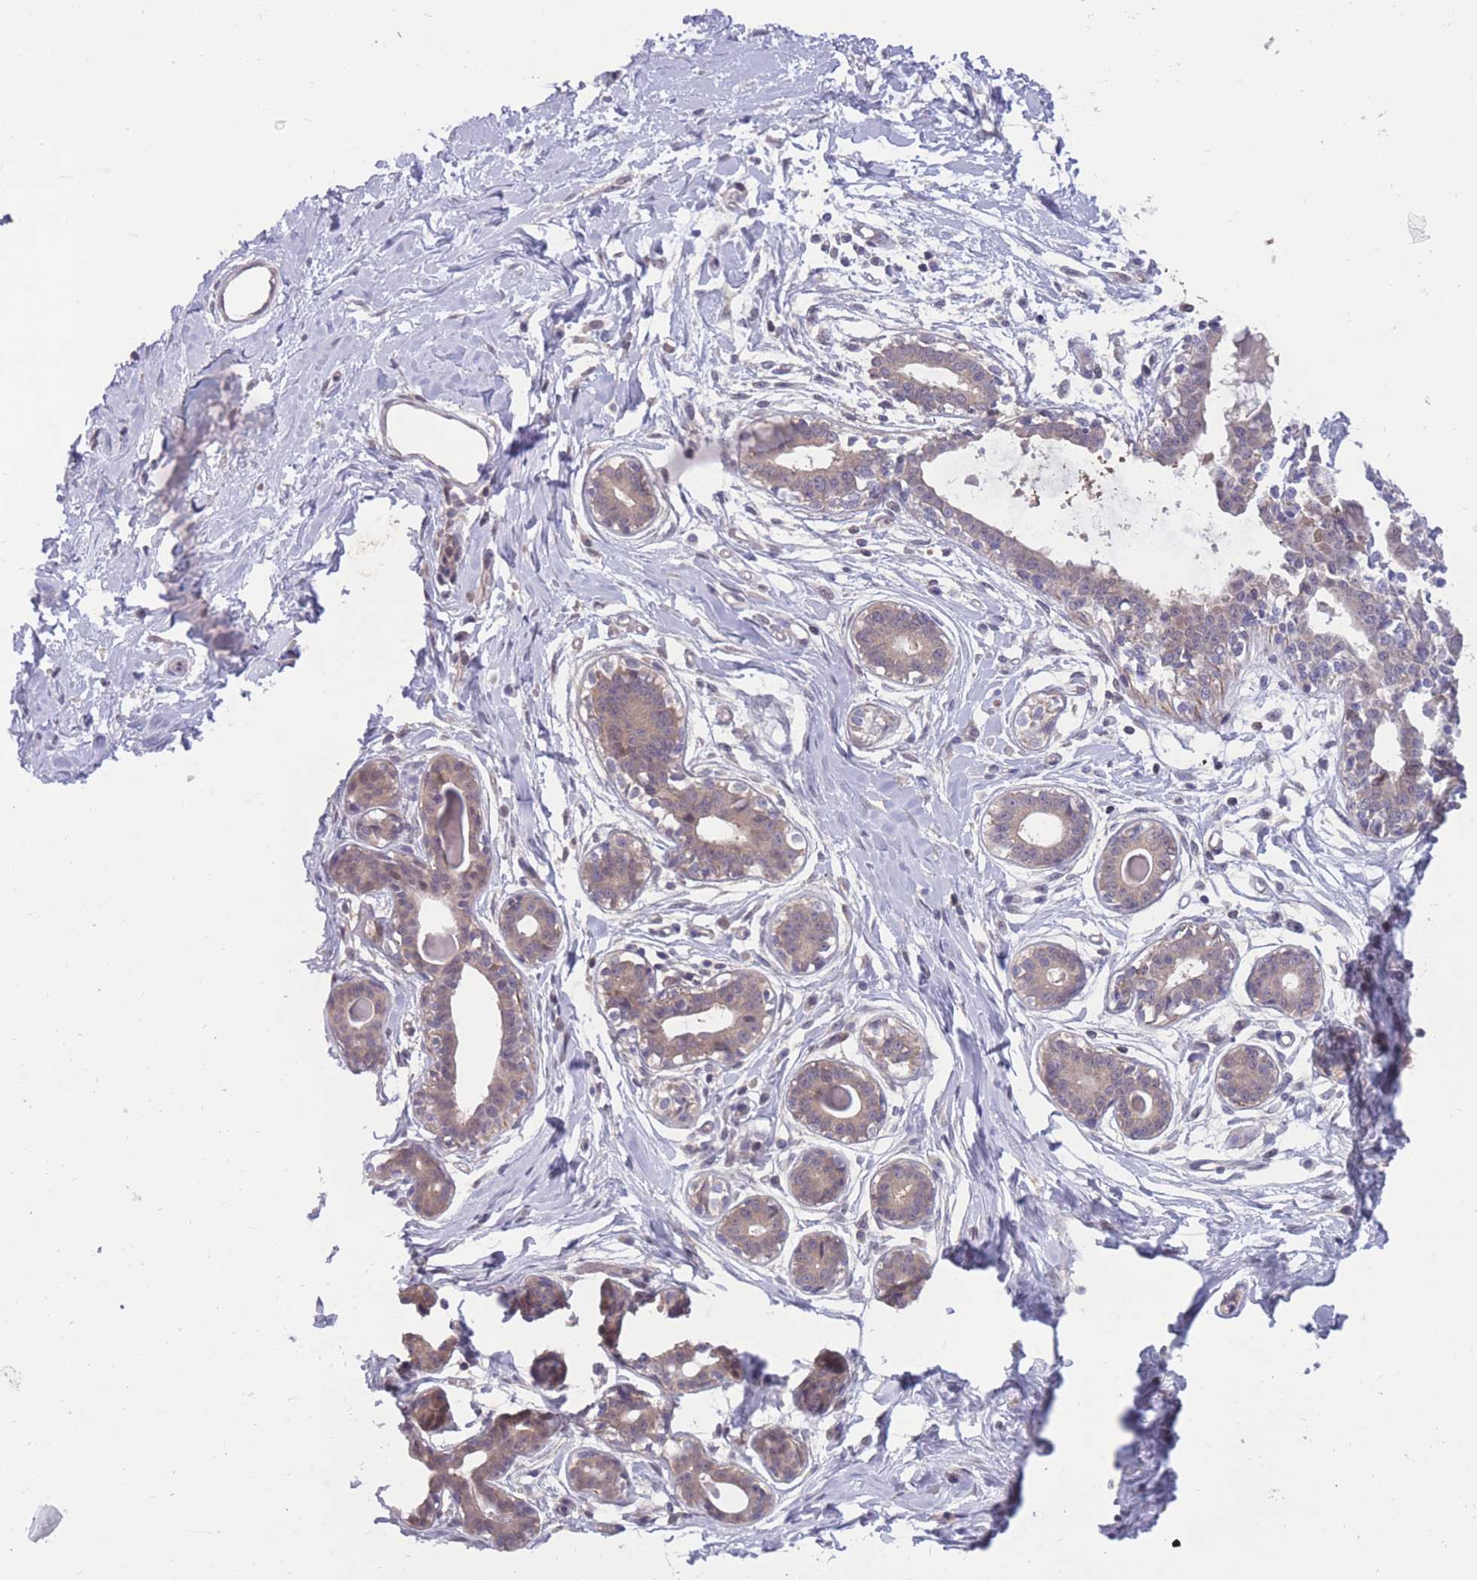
{"staining": {"intensity": "negative", "quantity": "none", "location": "none"}, "tissue": "breast", "cell_type": "Adipocytes", "image_type": "normal", "snomed": [{"axis": "morphology", "description": "Normal tissue, NOS"}, {"axis": "topography", "description": "Breast"}], "caption": "DAB (3,3'-diaminobenzidine) immunohistochemical staining of normal breast displays no significant positivity in adipocytes.", "gene": "UBE2NL", "patient": {"sex": "female", "age": 45}}